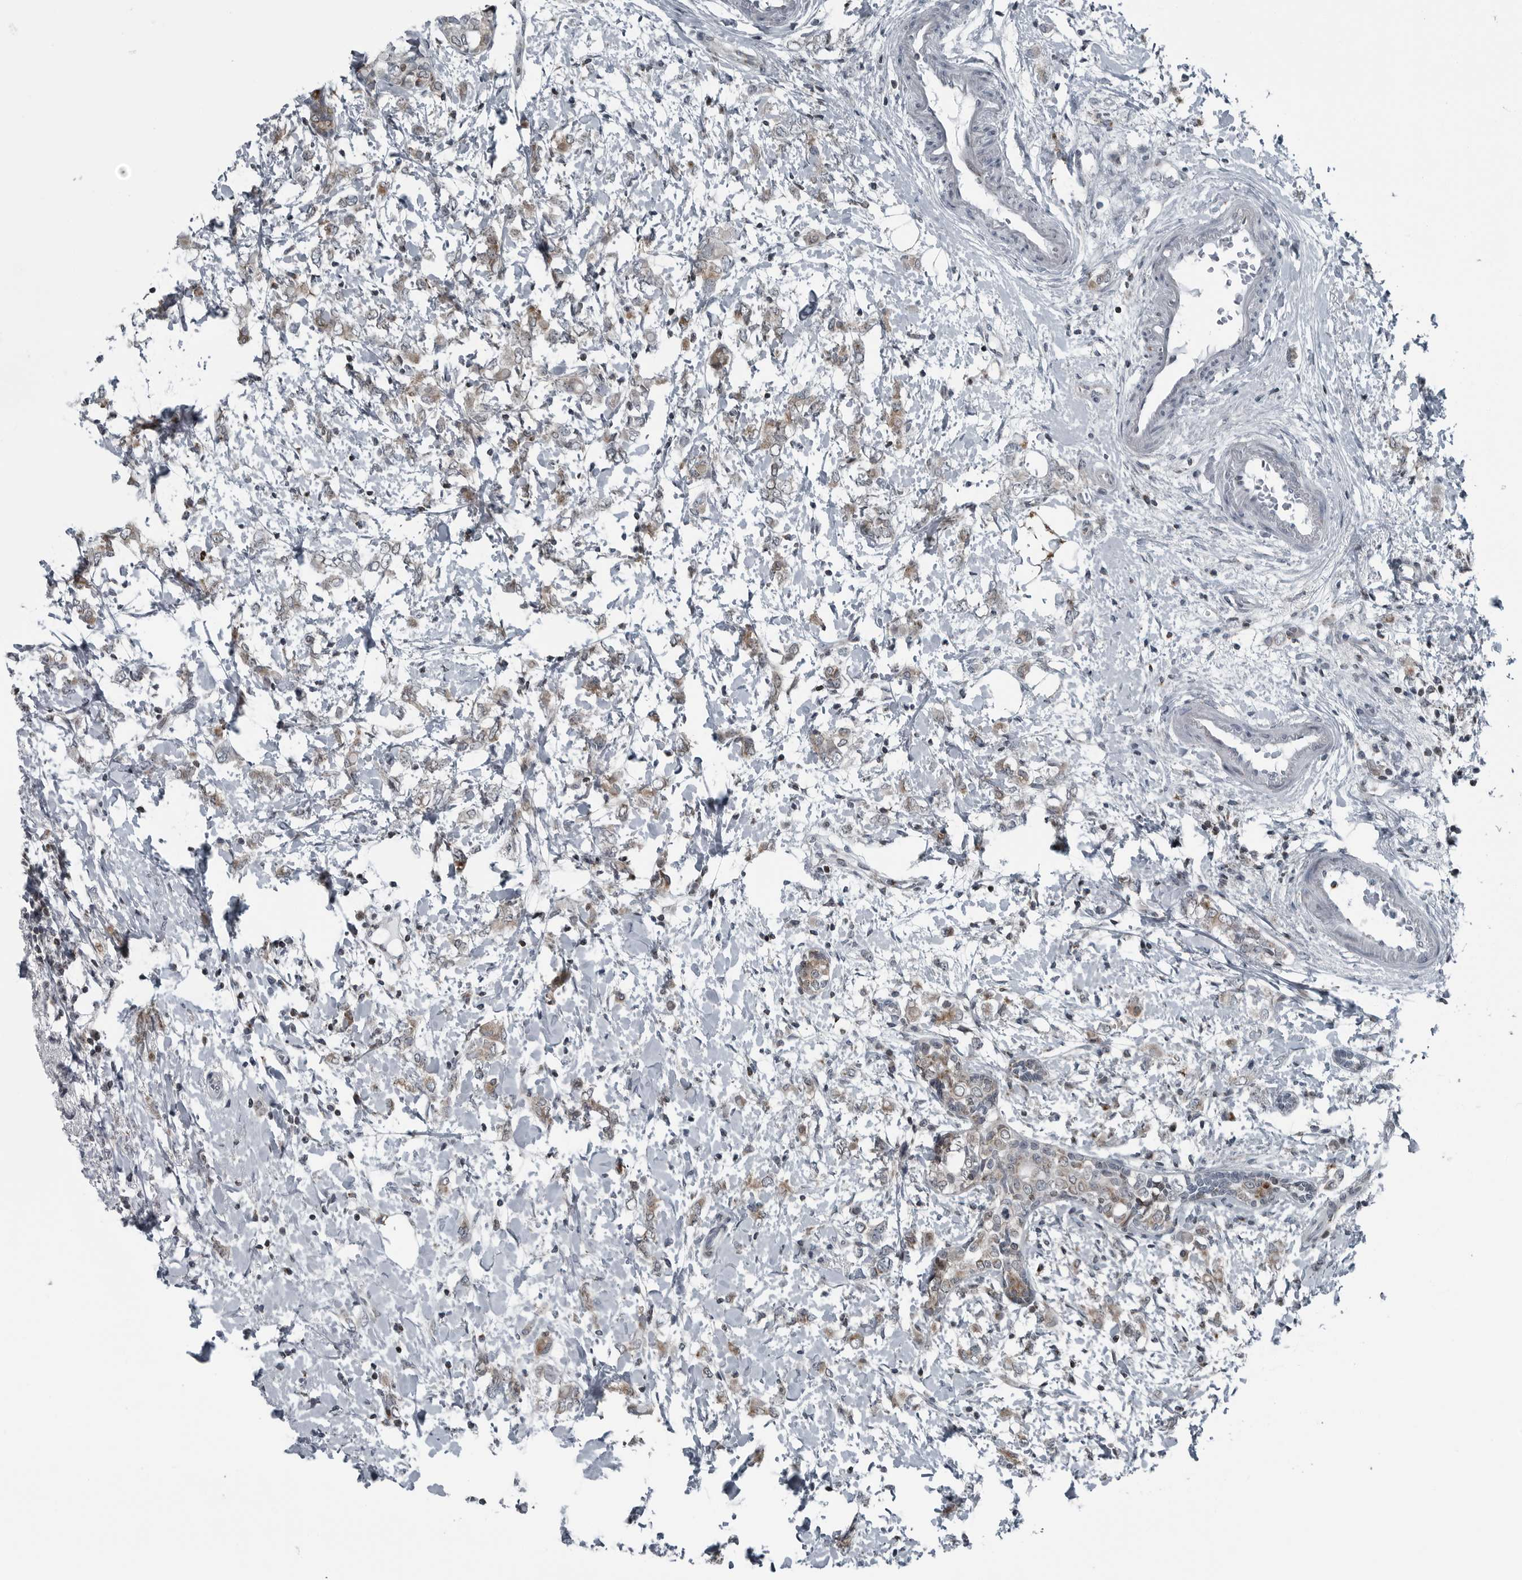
{"staining": {"intensity": "weak", "quantity": ">75%", "location": "cytoplasmic/membranous"}, "tissue": "breast cancer", "cell_type": "Tumor cells", "image_type": "cancer", "snomed": [{"axis": "morphology", "description": "Normal tissue, NOS"}, {"axis": "morphology", "description": "Lobular carcinoma"}, {"axis": "topography", "description": "Breast"}], "caption": "Breast lobular carcinoma stained with a protein marker demonstrates weak staining in tumor cells.", "gene": "GAK", "patient": {"sex": "female", "age": 47}}